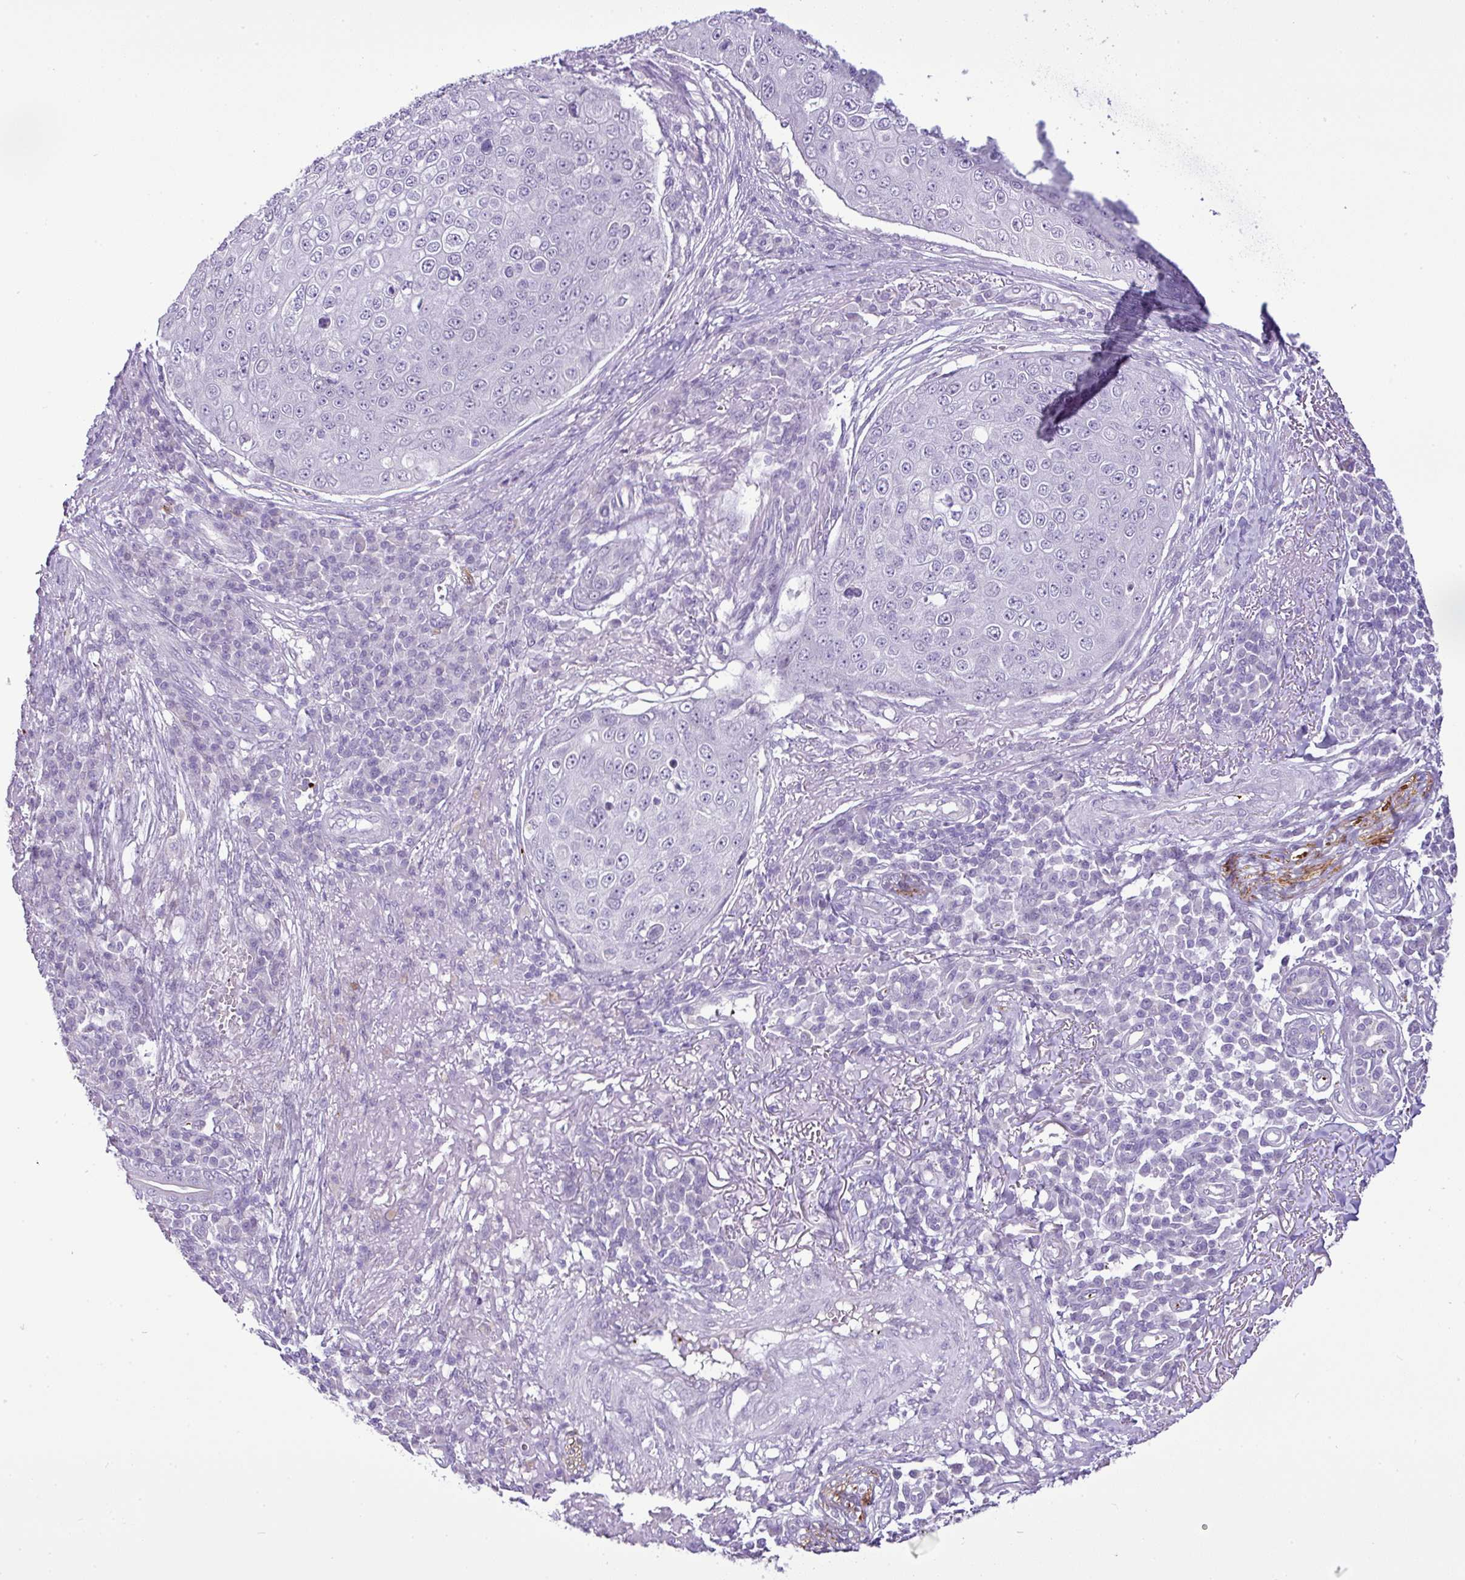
{"staining": {"intensity": "negative", "quantity": "none", "location": "none"}, "tissue": "skin cancer", "cell_type": "Tumor cells", "image_type": "cancer", "snomed": [{"axis": "morphology", "description": "Squamous cell carcinoma, NOS"}, {"axis": "topography", "description": "Skin"}], "caption": "Tumor cells show no significant staining in skin cancer.", "gene": "CMTM5", "patient": {"sex": "male", "age": 71}}